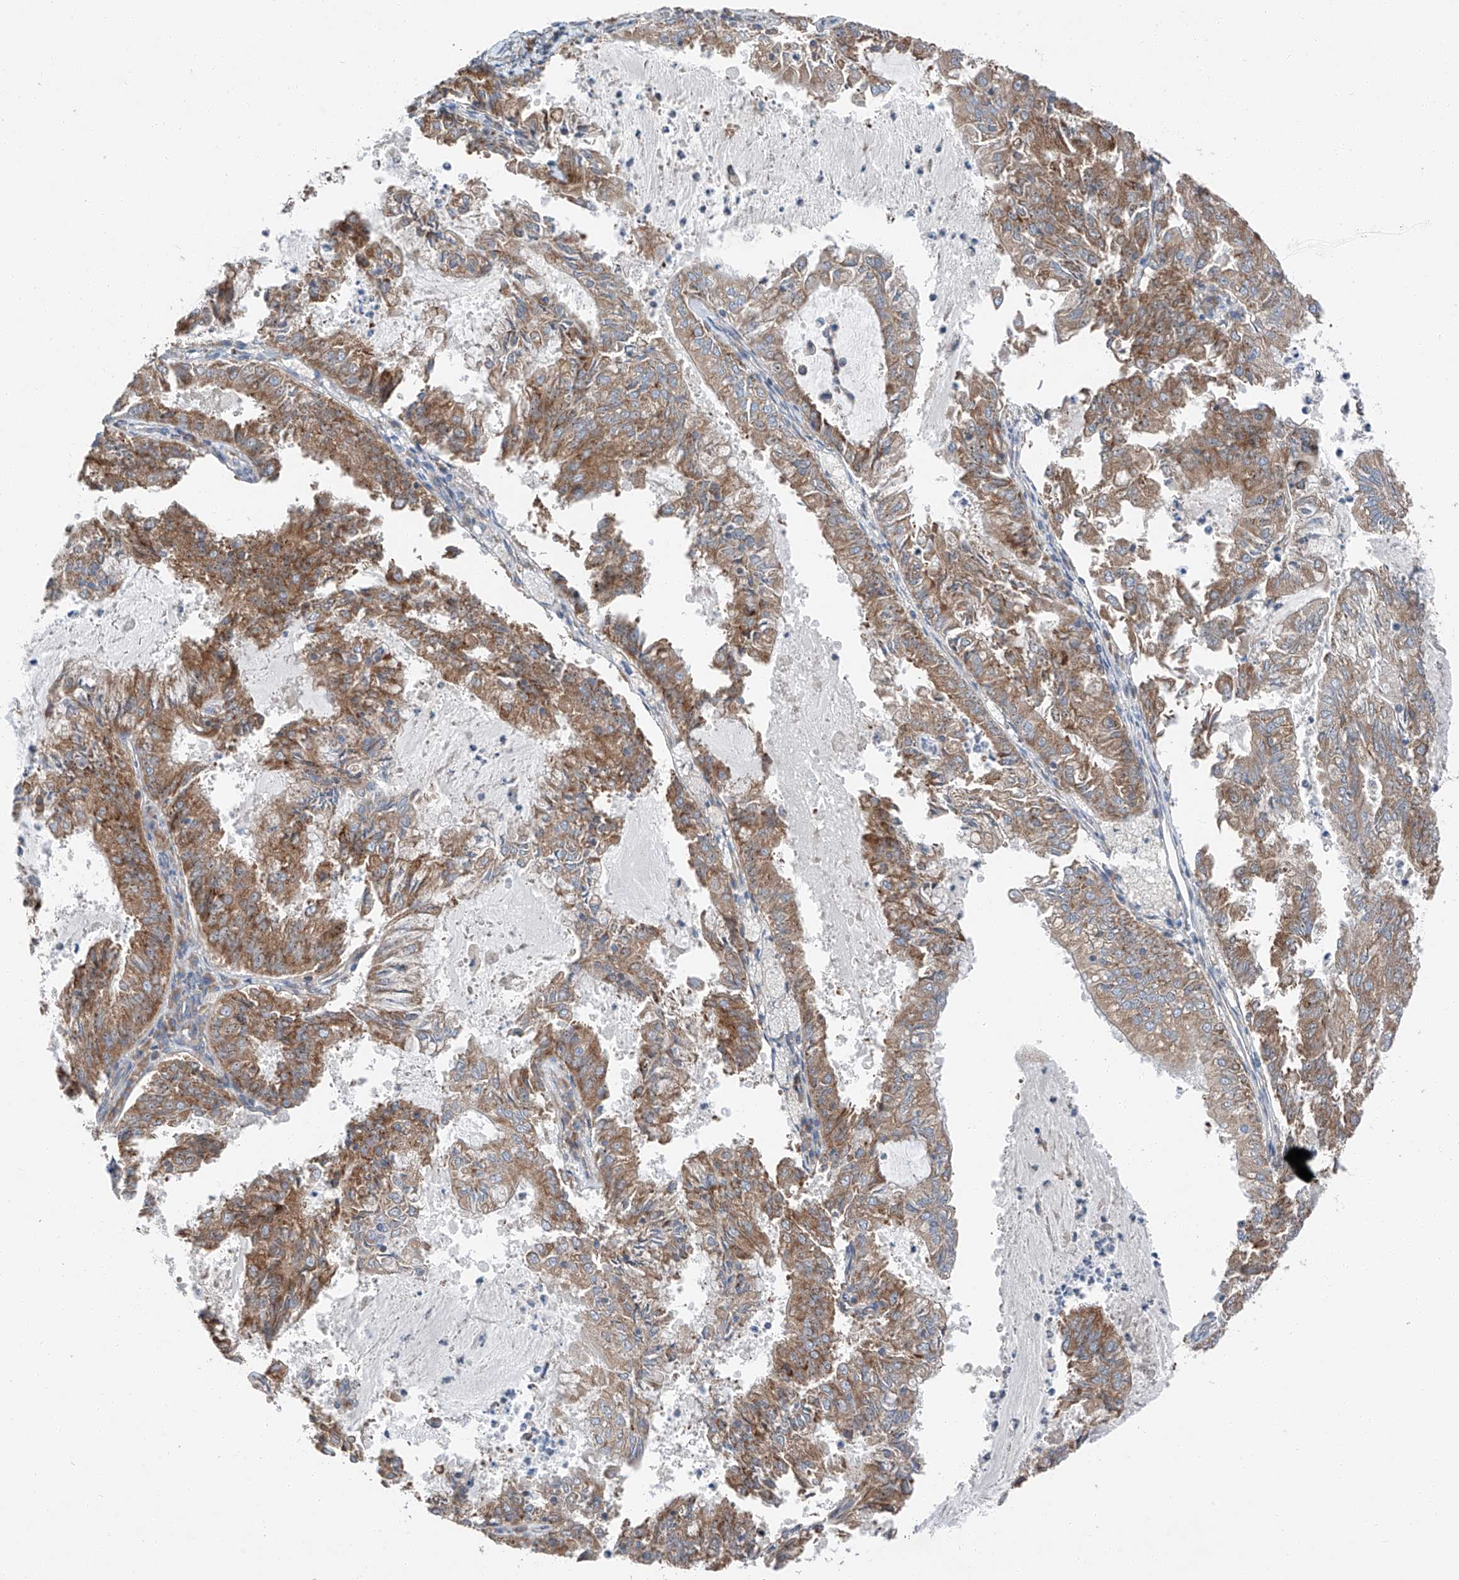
{"staining": {"intensity": "moderate", "quantity": ">75%", "location": "cytoplasmic/membranous"}, "tissue": "endometrial cancer", "cell_type": "Tumor cells", "image_type": "cancer", "snomed": [{"axis": "morphology", "description": "Adenocarcinoma, NOS"}, {"axis": "topography", "description": "Endometrium"}], "caption": "A micrograph of human endometrial adenocarcinoma stained for a protein demonstrates moderate cytoplasmic/membranous brown staining in tumor cells.", "gene": "ZC3H15", "patient": {"sex": "female", "age": 57}}